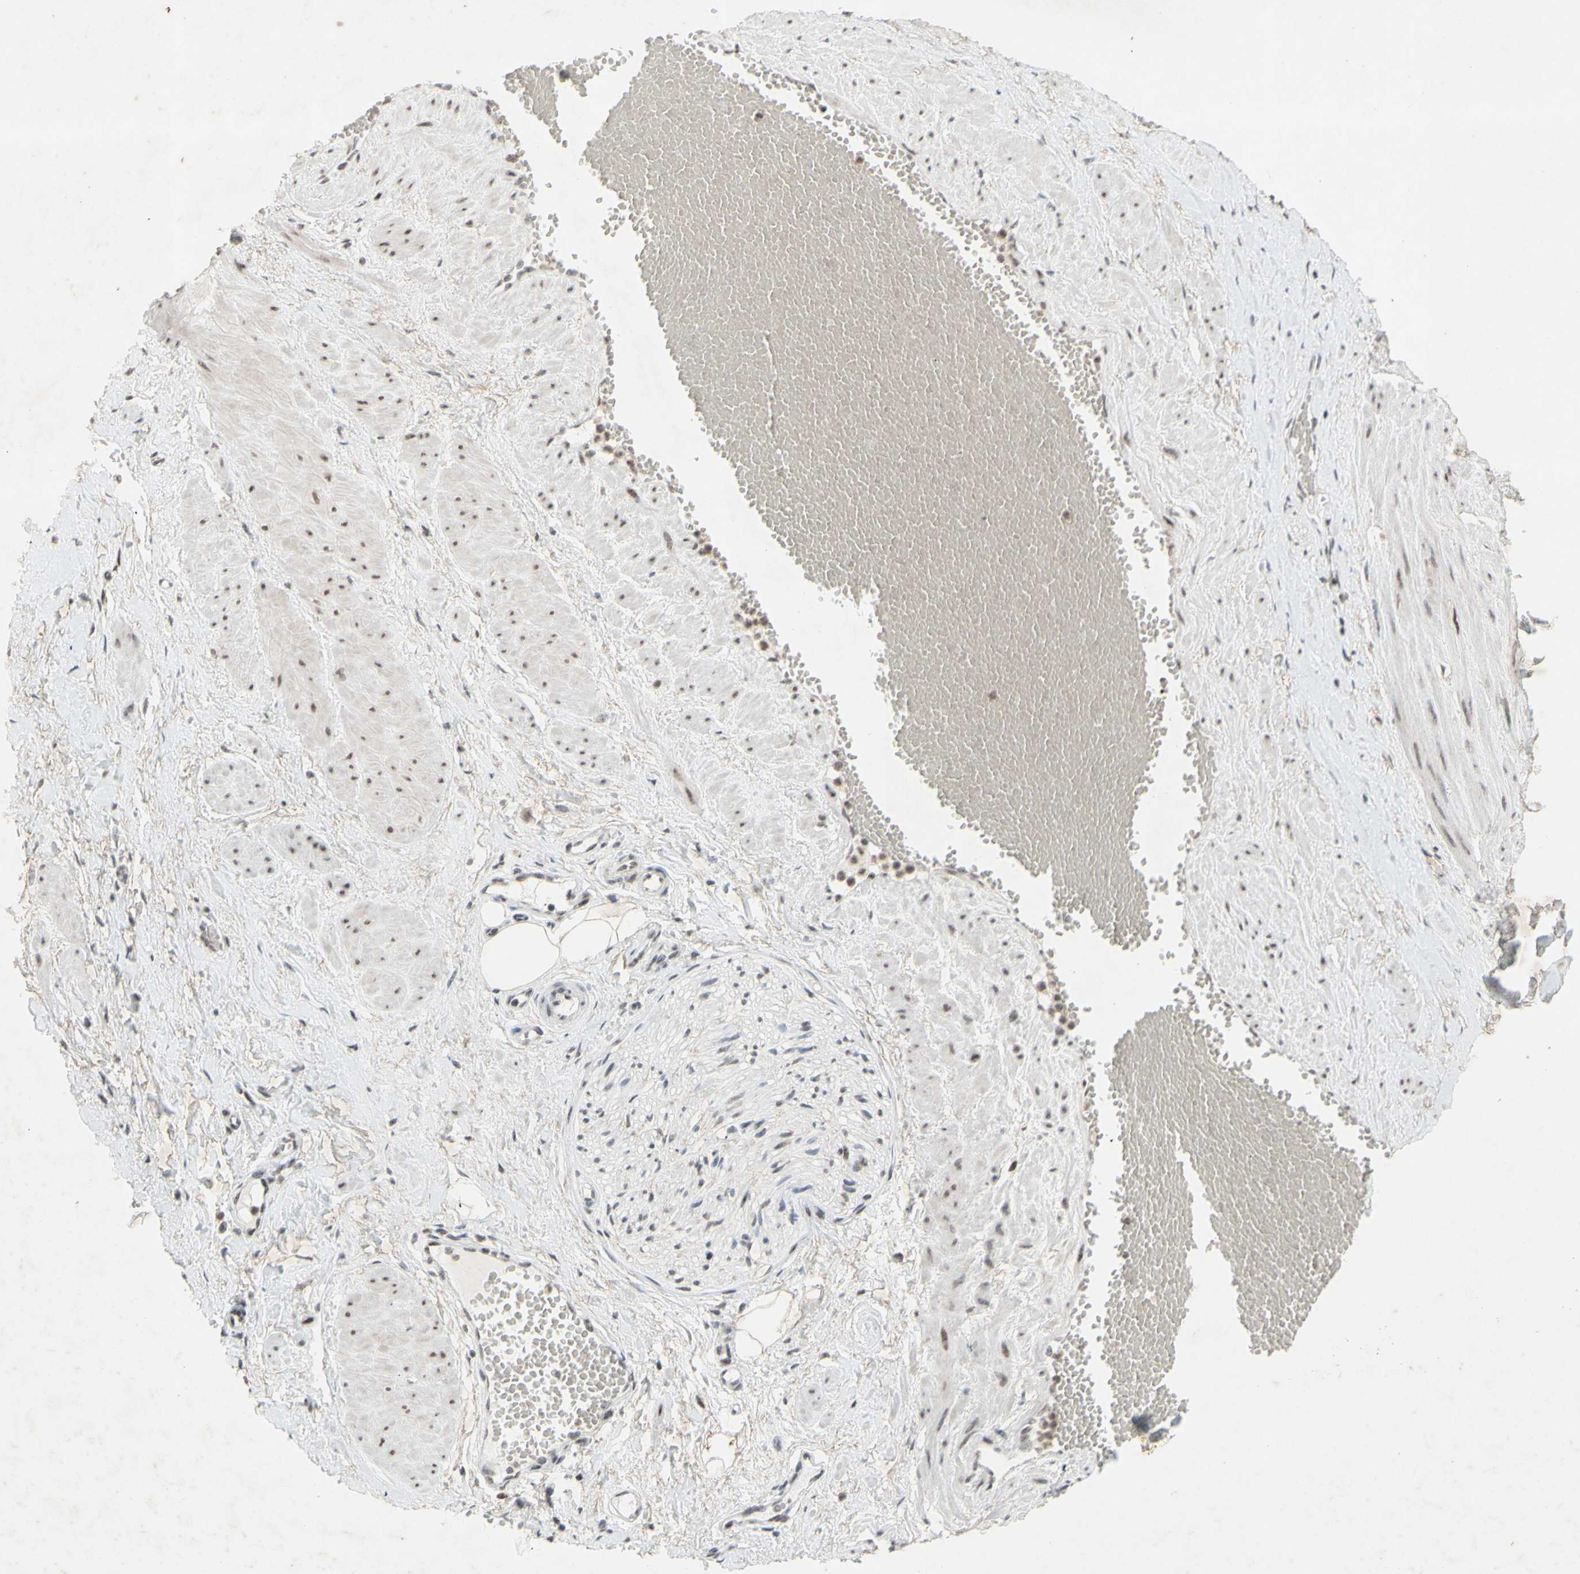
{"staining": {"intensity": "weak", "quantity": ">75%", "location": "cytoplasmic/membranous,nuclear"}, "tissue": "adipose tissue", "cell_type": "Adipocytes", "image_type": "normal", "snomed": [{"axis": "morphology", "description": "Normal tissue, NOS"}, {"axis": "topography", "description": "Soft tissue"}, {"axis": "topography", "description": "Vascular tissue"}], "caption": "Adipocytes show low levels of weak cytoplasmic/membranous,nuclear expression in about >75% of cells in benign human adipose tissue.", "gene": "CENPB", "patient": {"sex": "female", "age": 35}}